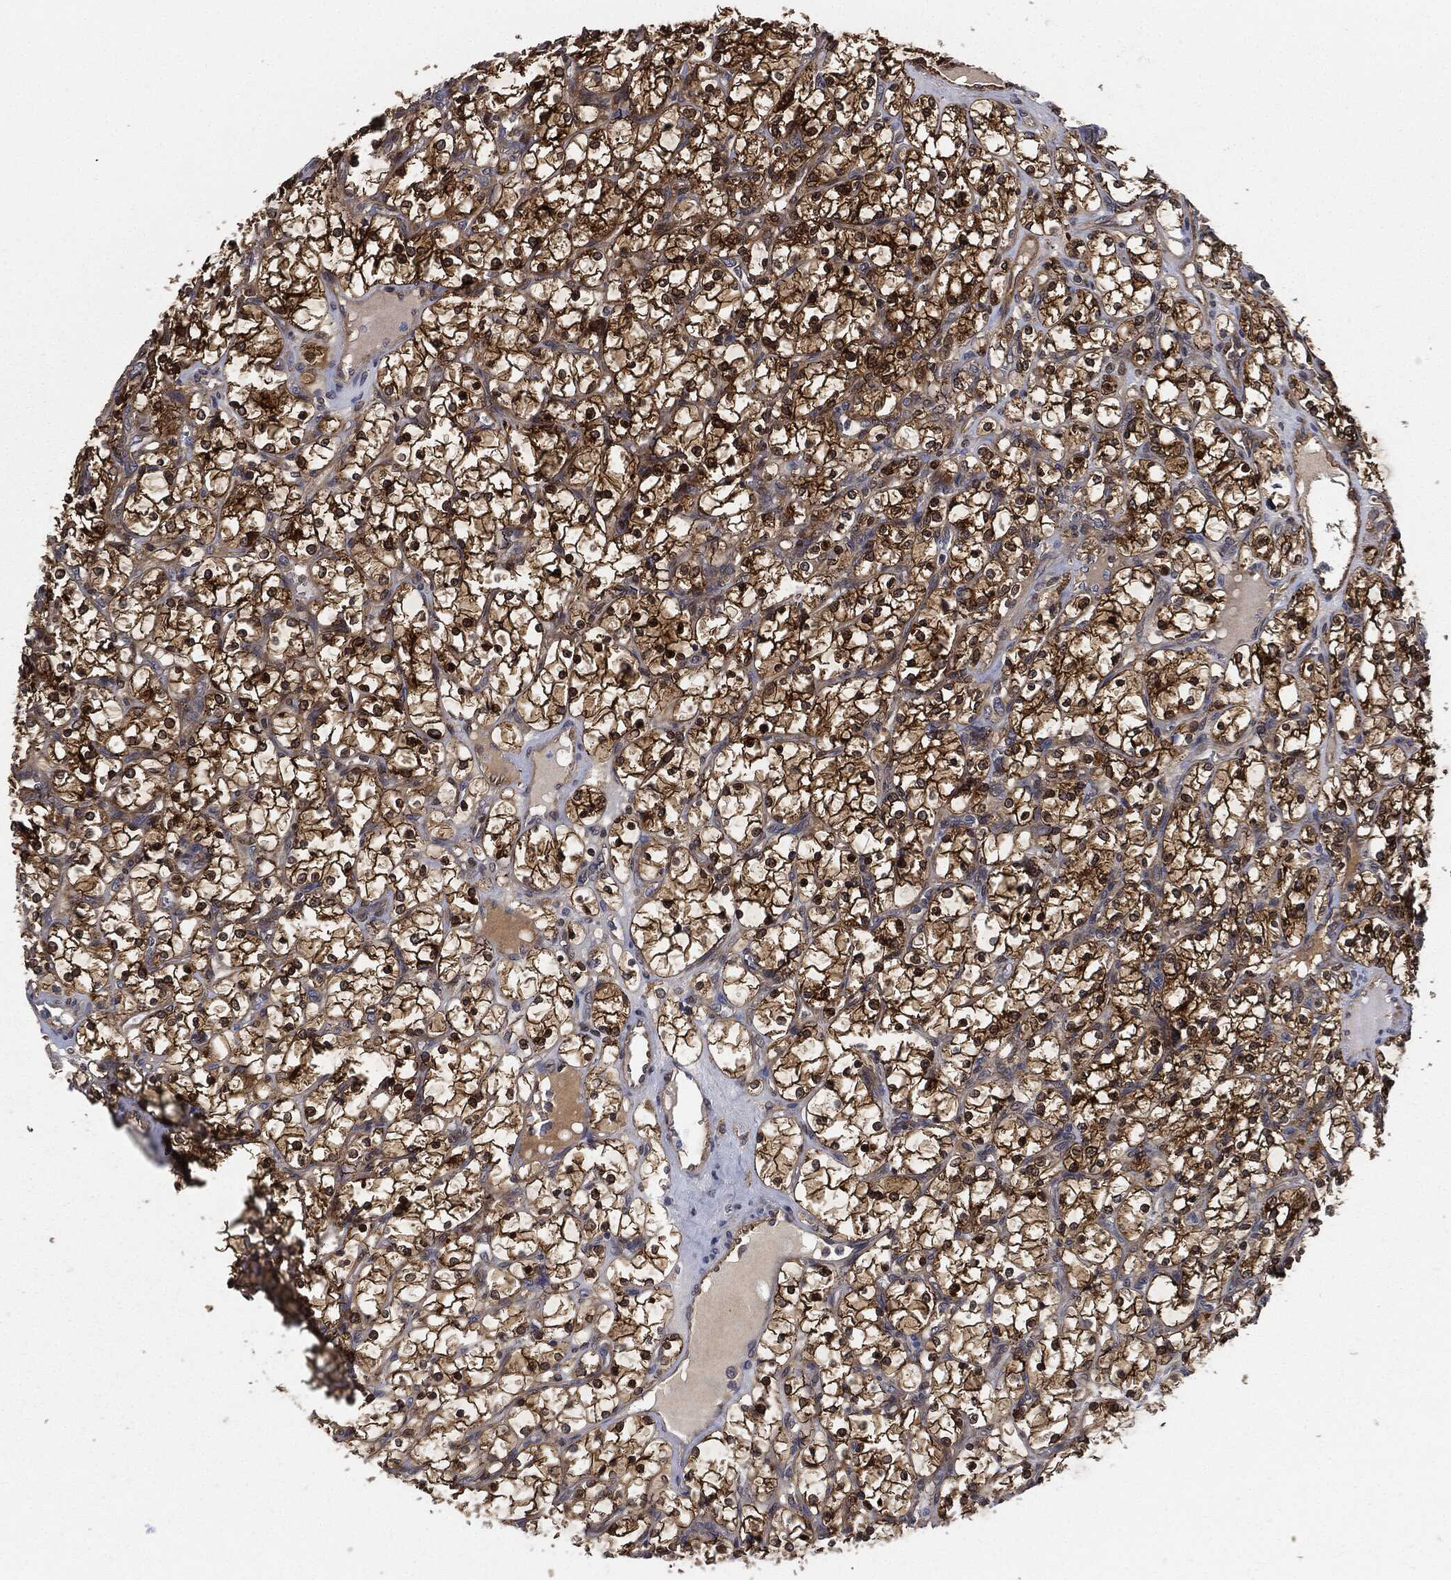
{"staining": {"intensity": "strong", "quantity": "<25%", "location": "cytoplasmic/membranous"}, "tissue": "renal cancer", "cell_type": "Tumor cells", "image_type": "cancer", "snomed": [{"axis": "morphology", "description": "Adenocarcinoma, NOS"}, {"axis": "topography", "description": "Kidney"}], "caption": "Immunohistochemical staining of human adenocarcinoma (renal) displays strong cytoplasmic/membranous protein positivity in approximately <25% of tumor cells. Immunohistochemistry stains the protein of interest in brown and the nuclei are stained blue.", "gene": "PRDX2", "patient": {"sex": "female", "age": 69}}